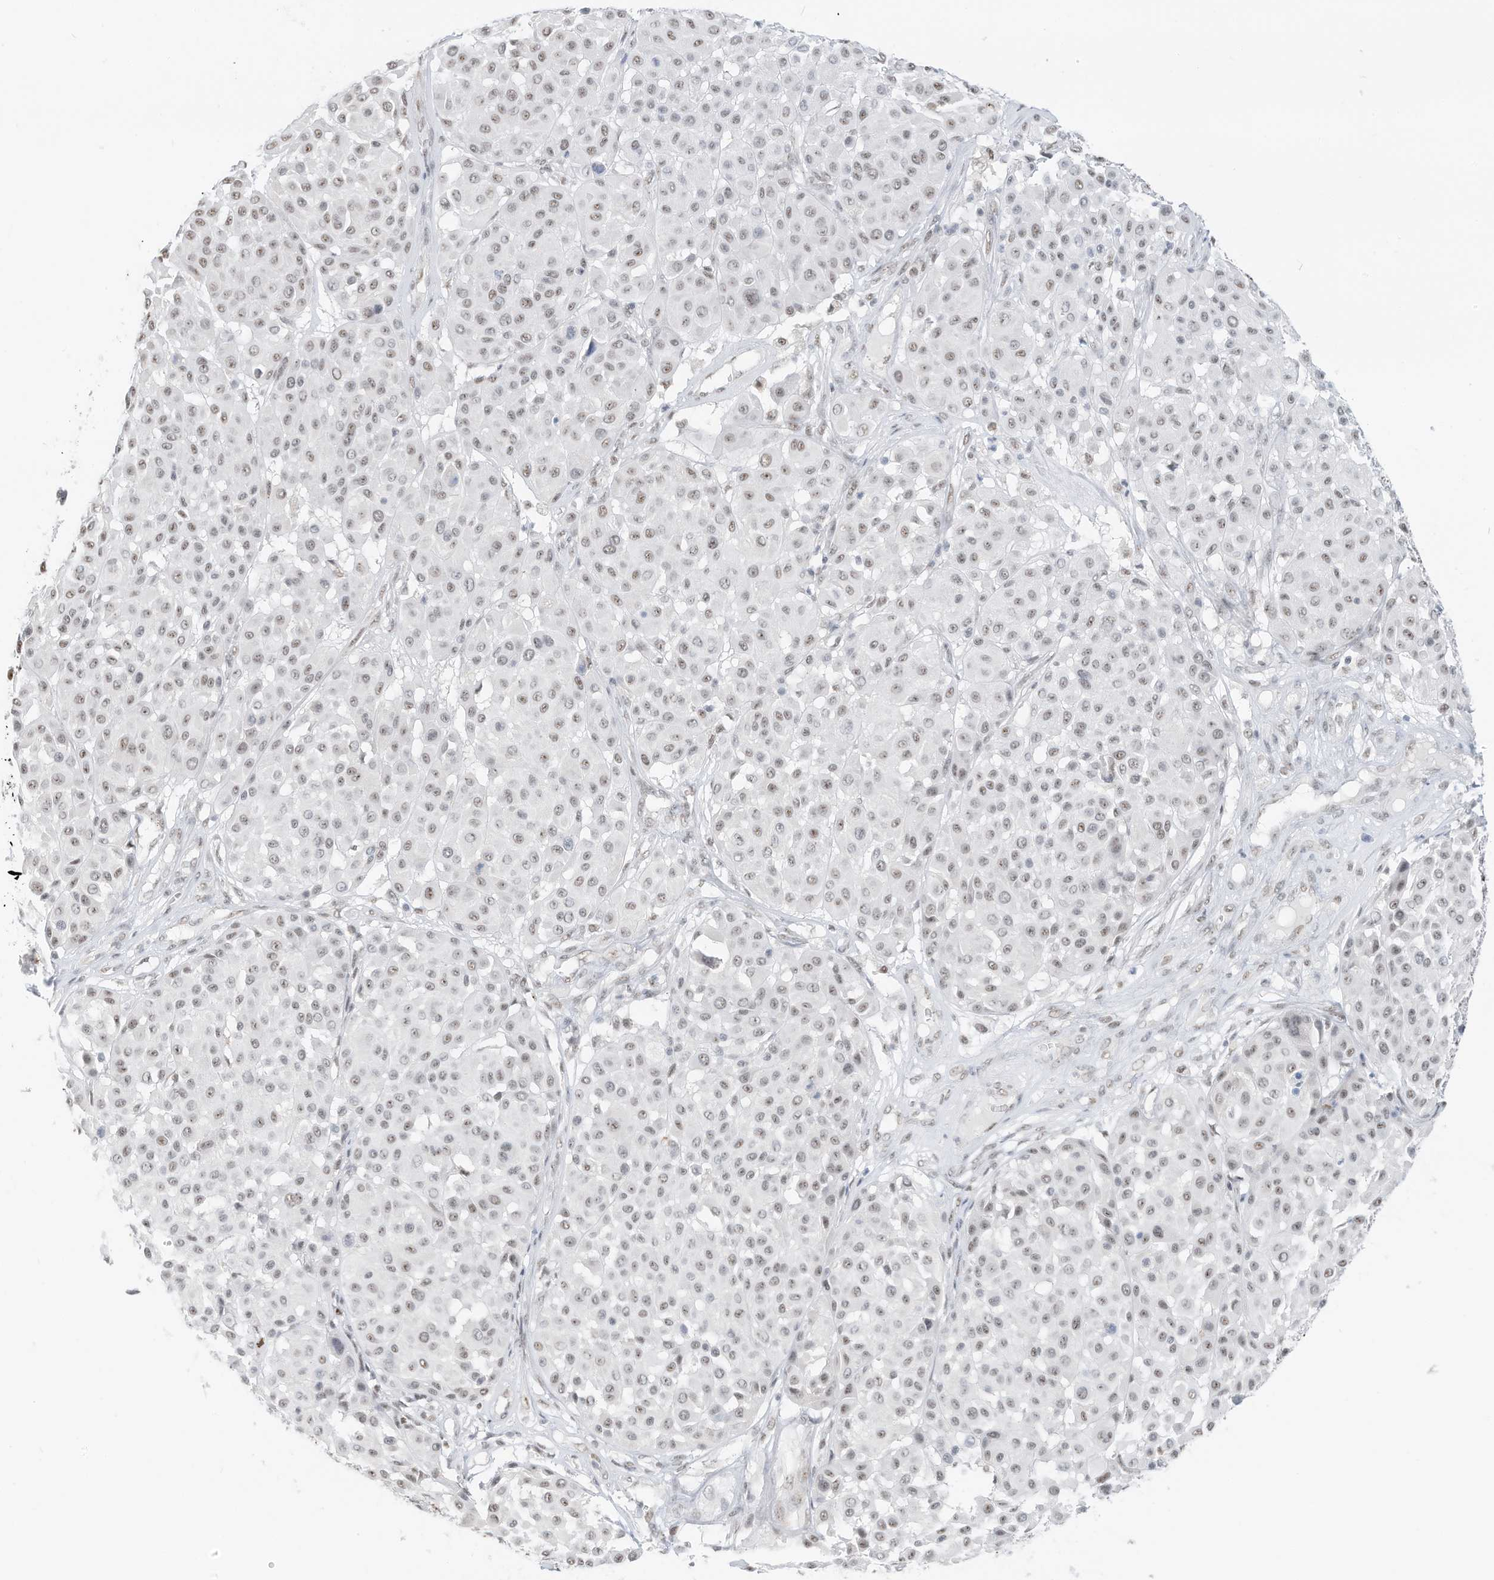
{"staining": {"intensity": "weak", "quantity": "25%-75%", "location": "nuclear"}, "tissue": "melanoma", "cell_type": "Tumor cells", "image_type": "cancer", "snomed": [{"axis": "morphology", "description": "Malignant melanoma, Metastatic site"}, {"axis": "topography", "description": "Soft tissue"}], "caption": "High-magnification brightfield microscopy of melanoma stained with DAB (3,3'-diaminobenzidine) (brown) and counterstained with hematoxylin (blue). tumor cells exhibit weak nuclear staining is seen in approximately25%-75% of cells.", "gene": "PGC", "patient": {"sex": "male", "age": 41}}